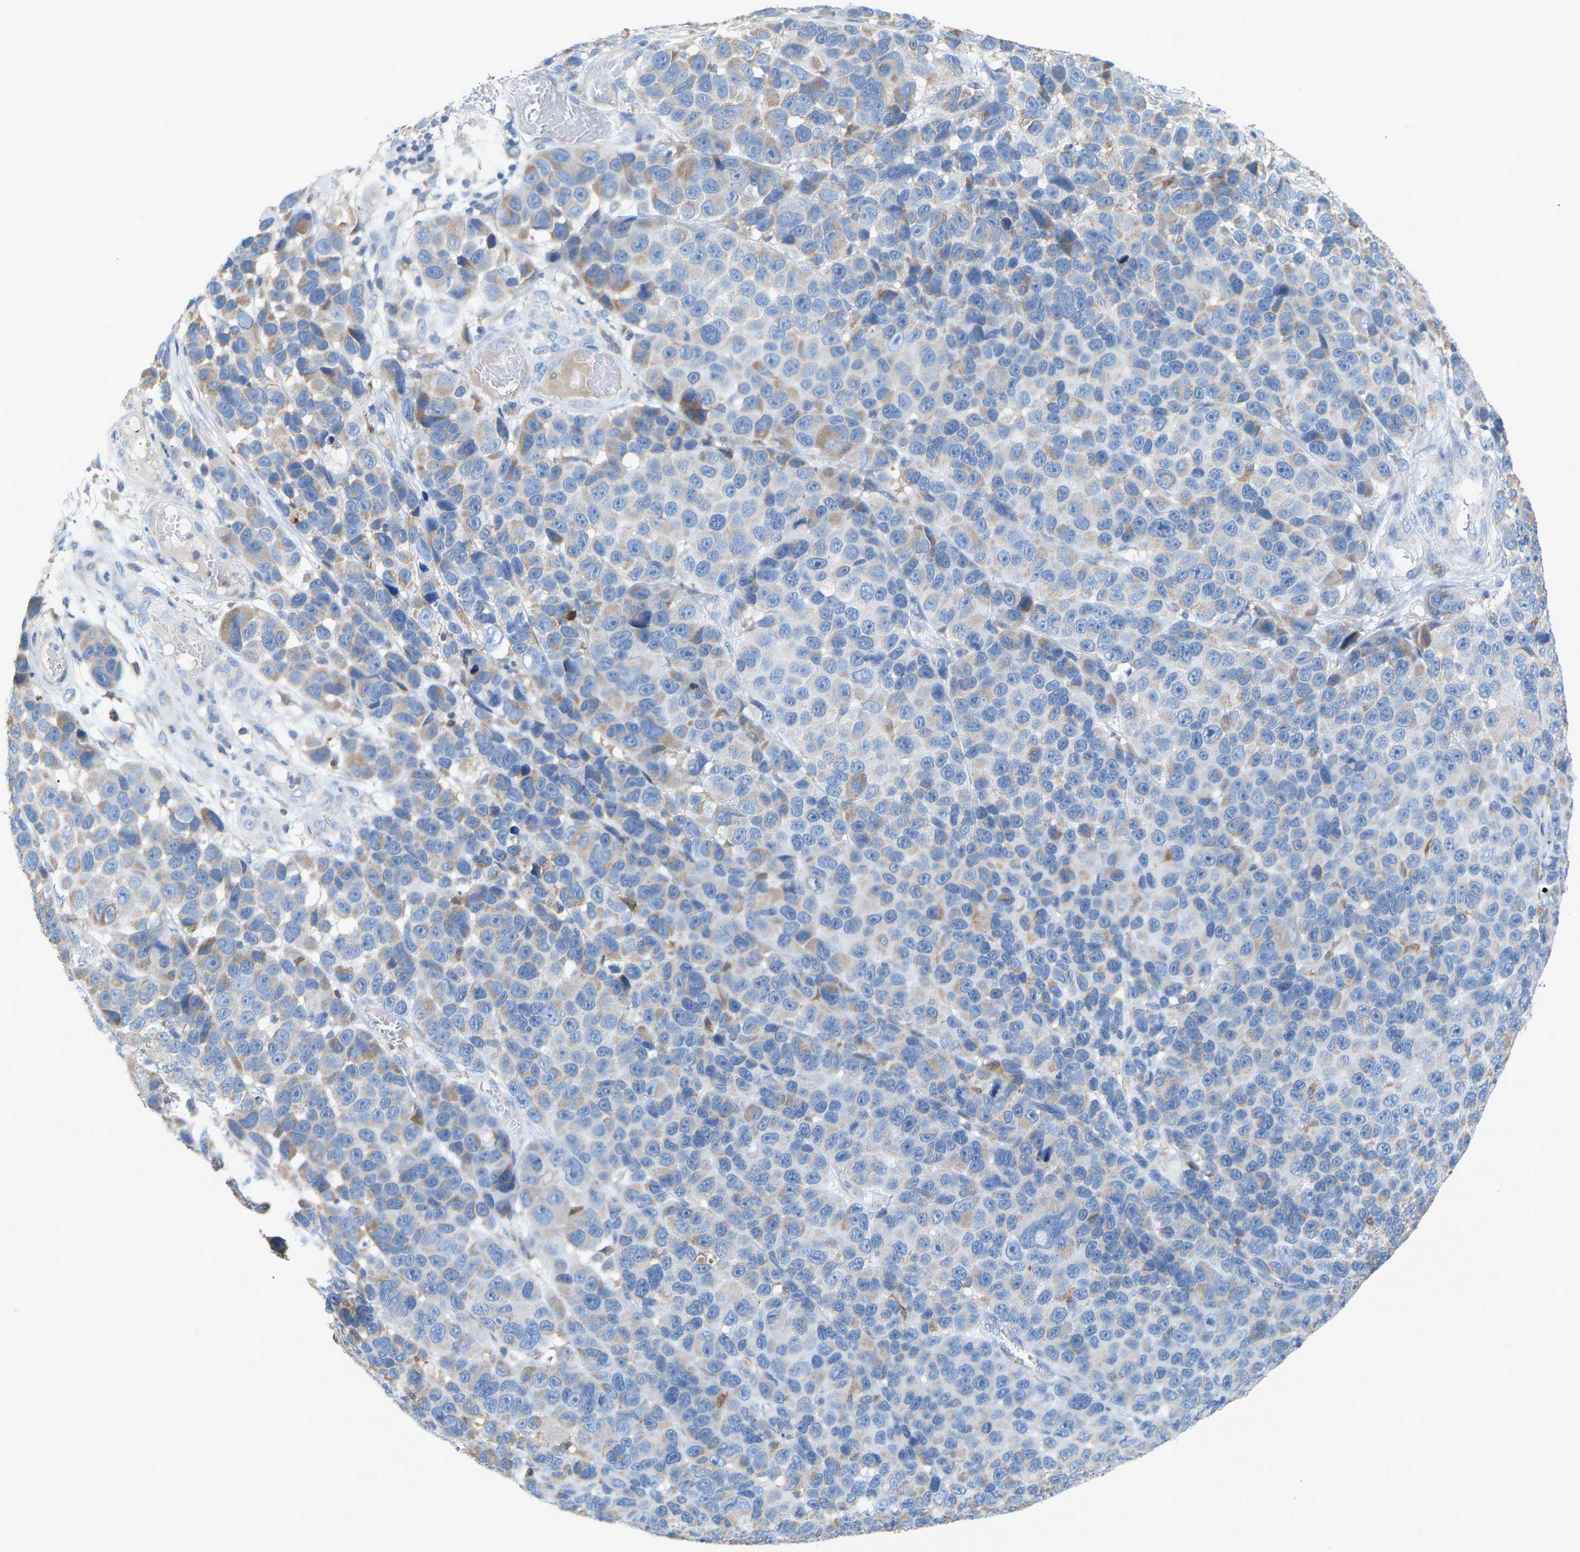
{"staining": {"intensity": "negative", "quantity": "none", "location": "none"}, "tissue": "melanoma", "cell_type": "Tumor cells", "image_type": "cancer", "snomed": [{"axis": "morphology", "description": "Malignant melanoma, NOS"}, {"axis": "topography", "description": "Skin"}], "caption": "Malignant melanoma stained for a protein using immunohistochemistry (IHC) shows no positivity tumor cells.", "gene": "CROT", "patient": {"sex": "male", "age": 53}}